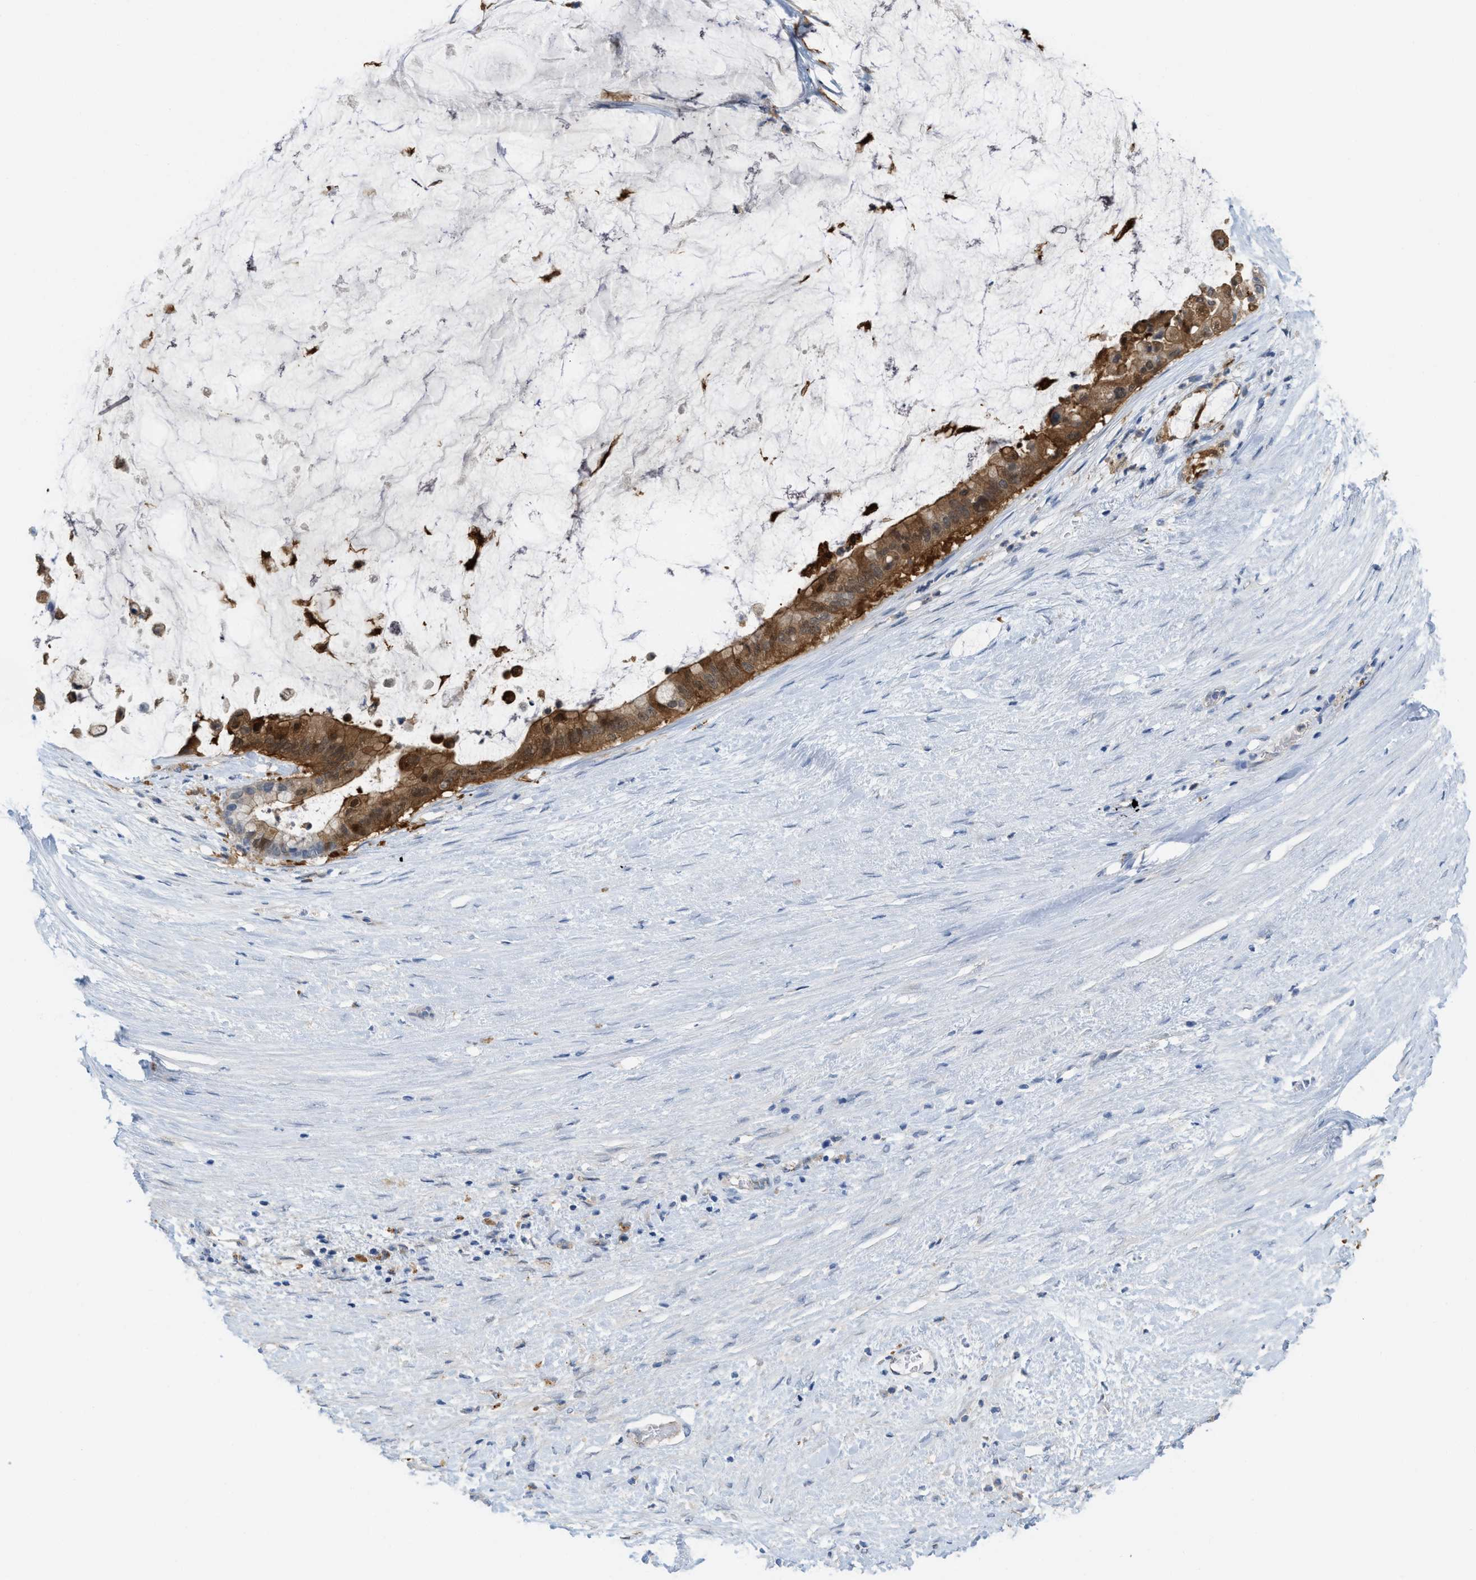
{"staining": {"intensity": "strong", "quantity": "25%-75%", "location": "cytoplasmic/membranous"}, "tissue": "pancreatic cancer", "cell_type": "Tumor cells", "image_type": "cancer", "snomed": [{"axis": "morphology", "description": "Adenocarcinoma, NOS"}, {"axis": "topography", "description": "Pancreas"}], "caption": "Strong cytoplasmic/membranous positivity for a protein is present in about 25%-75% of tumor cells of pancreatic cancer (adenocarcinoma) using immunohistochemistry (IHC).", "gene": "CSTB", "patient": {"sex": "male", "age": 41}}